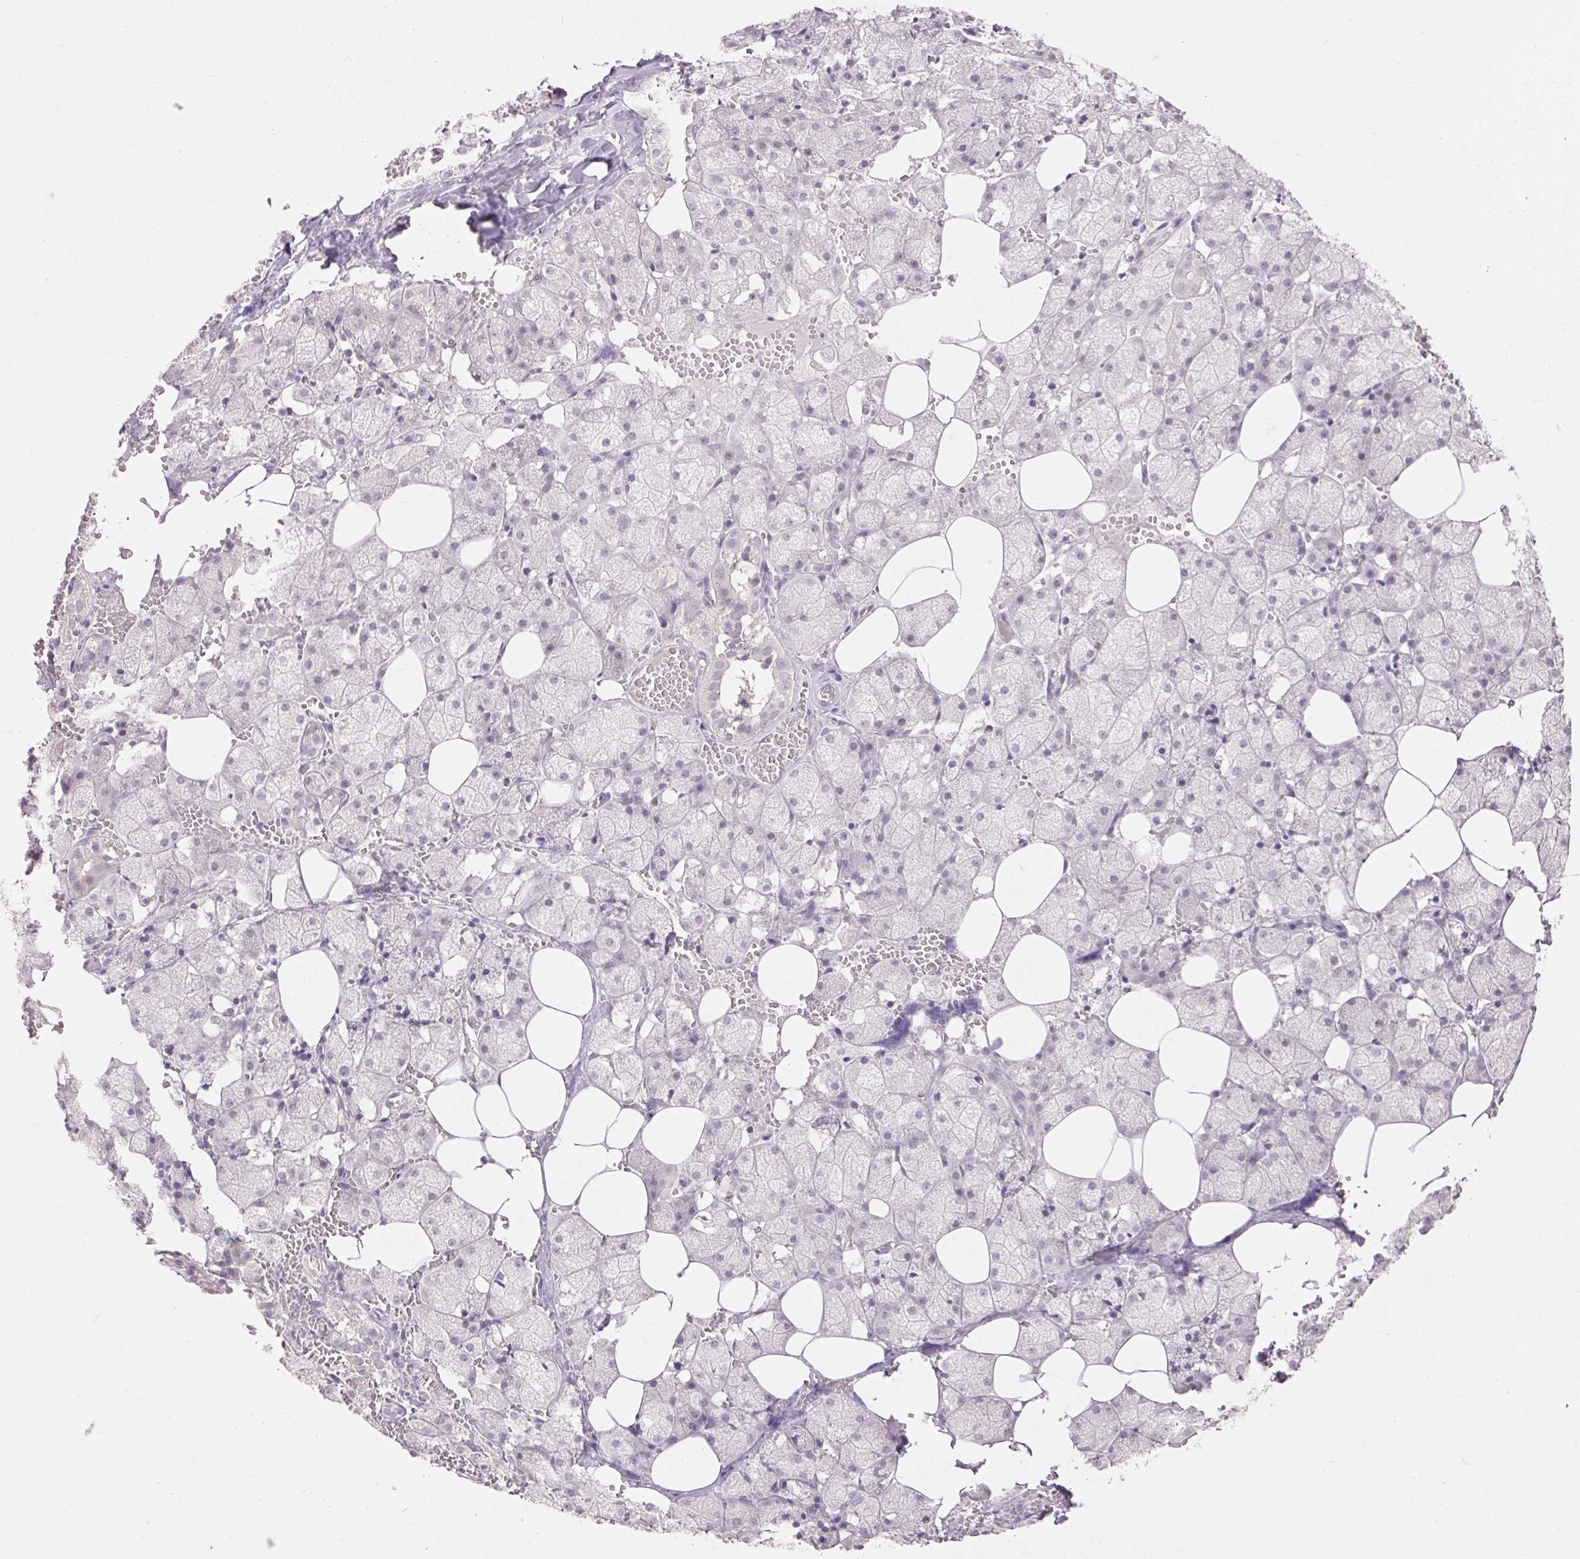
{"staining": {"intensity": "negative", "quantity": "none", "location": "none"}, "tissue": "salivary gland", "cell_type": "Glandular cells", "image_type": "normal", "snomed": [{"axis": "morphology", "description": "Normal tissue, NOS"}, {"axis": "topography", "description": "Salivary gland"}, {"axis": "topography", "description": "Peripheral nerve tissue"}], "caption": "High magnification brightfield microscopy of normal salivary gland stained with DAB (brown) and counterstained with hematoxylin (blue): glandular cells show no significant positivity.", "gene": "SKP2", "patient": {"sex": "male", "age": 38}}